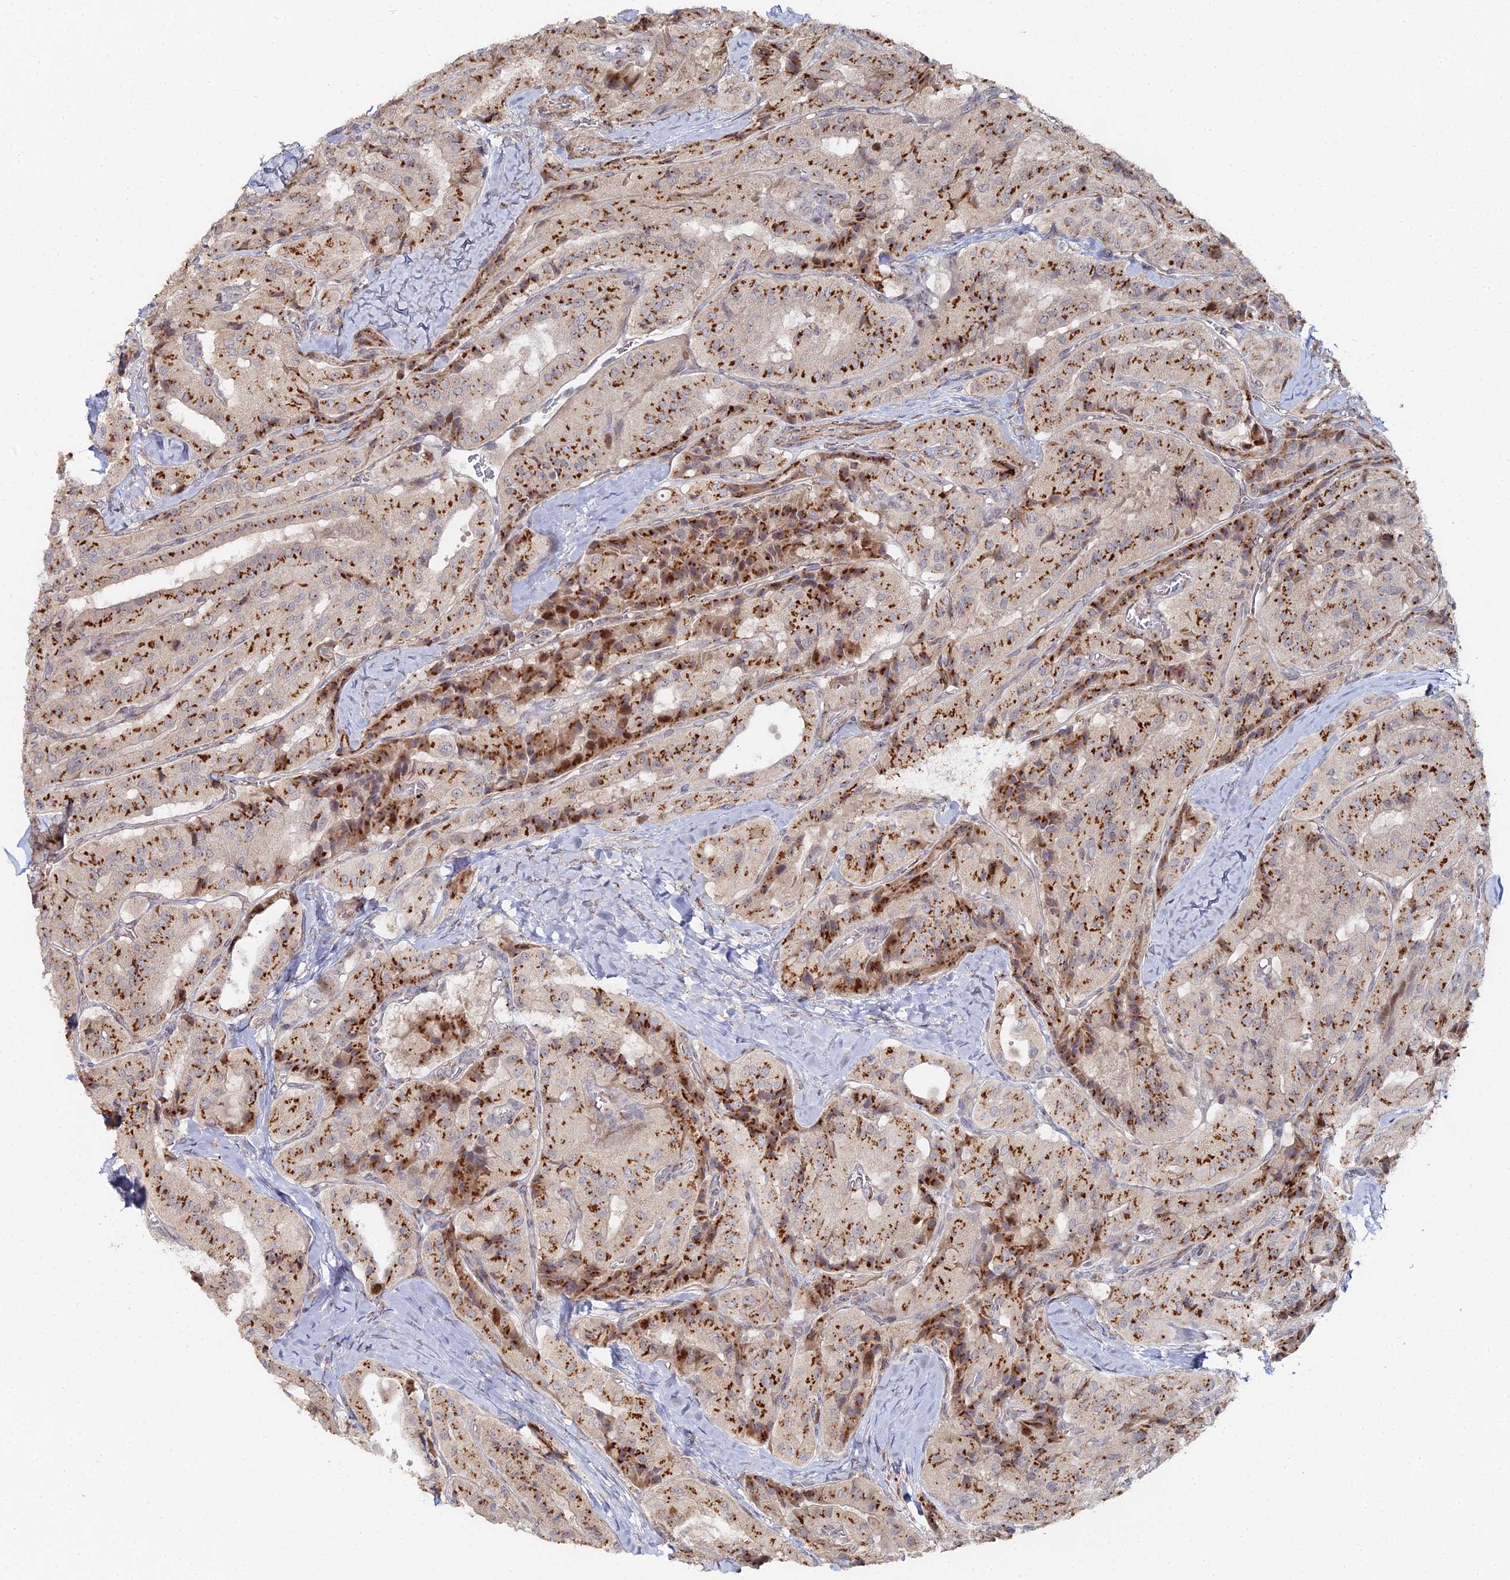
{"staining": {"intensity": "strong", "quantity": ">75%", "location": "cytoplasmic/membranous"}, "tissue": "thyroid cancer", "cell_type": "Tumor cells", "image_type": "cancer", "snomed": [{"axis": "morphology", "description": "Normal tissue, NOS"}, {"axis": "morphology", "description": "Papillary adenocarcinoma, NOS"}, {"axis": "topography", "description": "Thyroid gland"}], "caption": "A brown stain highlights strong cytoplasmic/membranous expression of a protein in thyroid cancer tumor cells.", "gene": "SGMS1", "patient": {"sex": "female", "age": 59}}